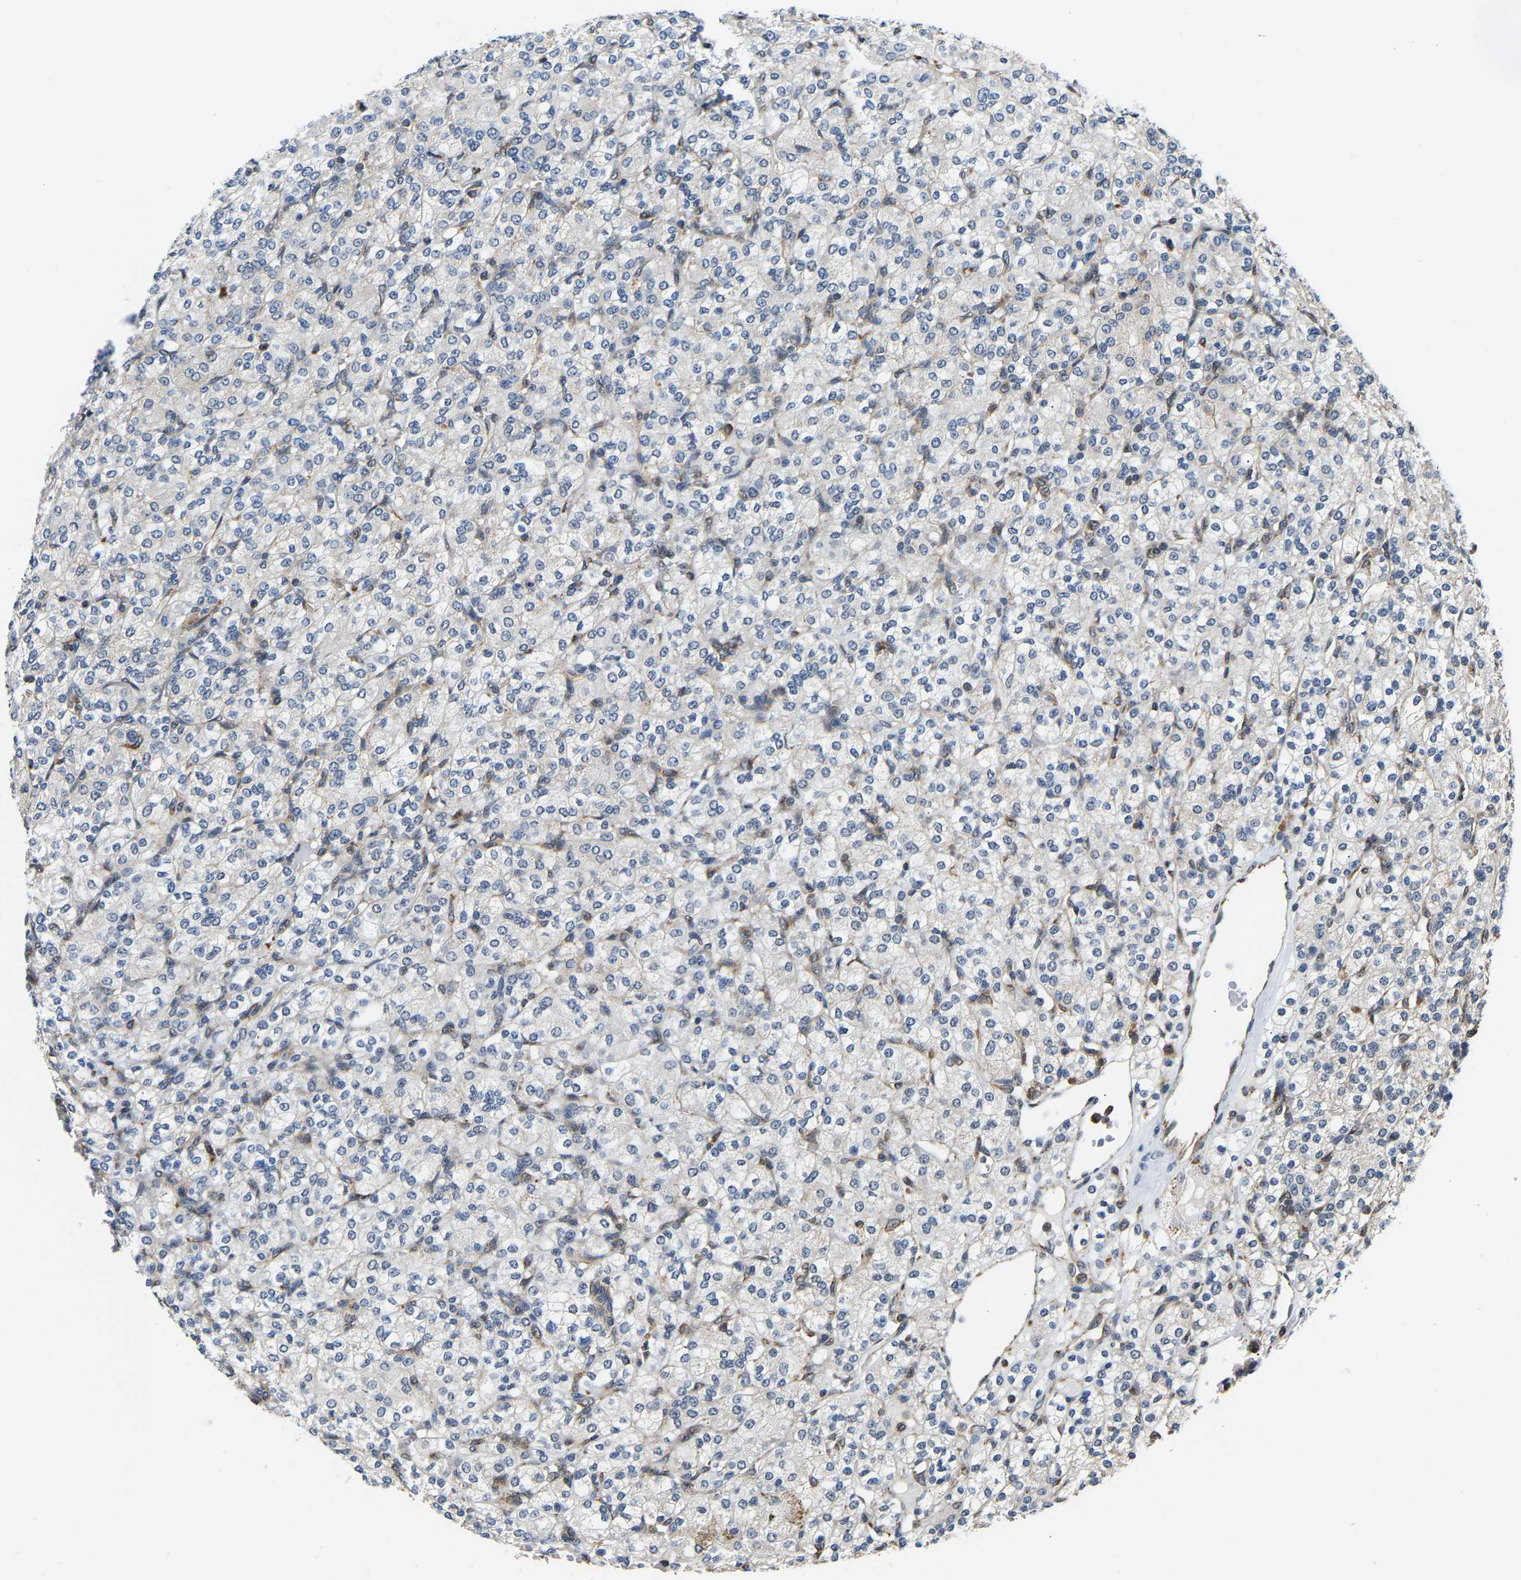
{"staining": {"intensity": "negative", "quantity": "none", "location": "none"}, "tissue": "renal cancer", "cell_type": "Tumor cells", "image_type": "cancer", "snomed": [{"axis": "morphology", "description": "Adenocarcinoma, NOS"}, {"axis": "topography", "description": "Kidney"}], "caption": "High power microscopy image of an immunohistochemistry histopathology image of renal adenocarcinoma, revealing no significant positivity in tumor cells.", "gene": "GIMAP7", "patient": {"sex": "male", "age": 77}}